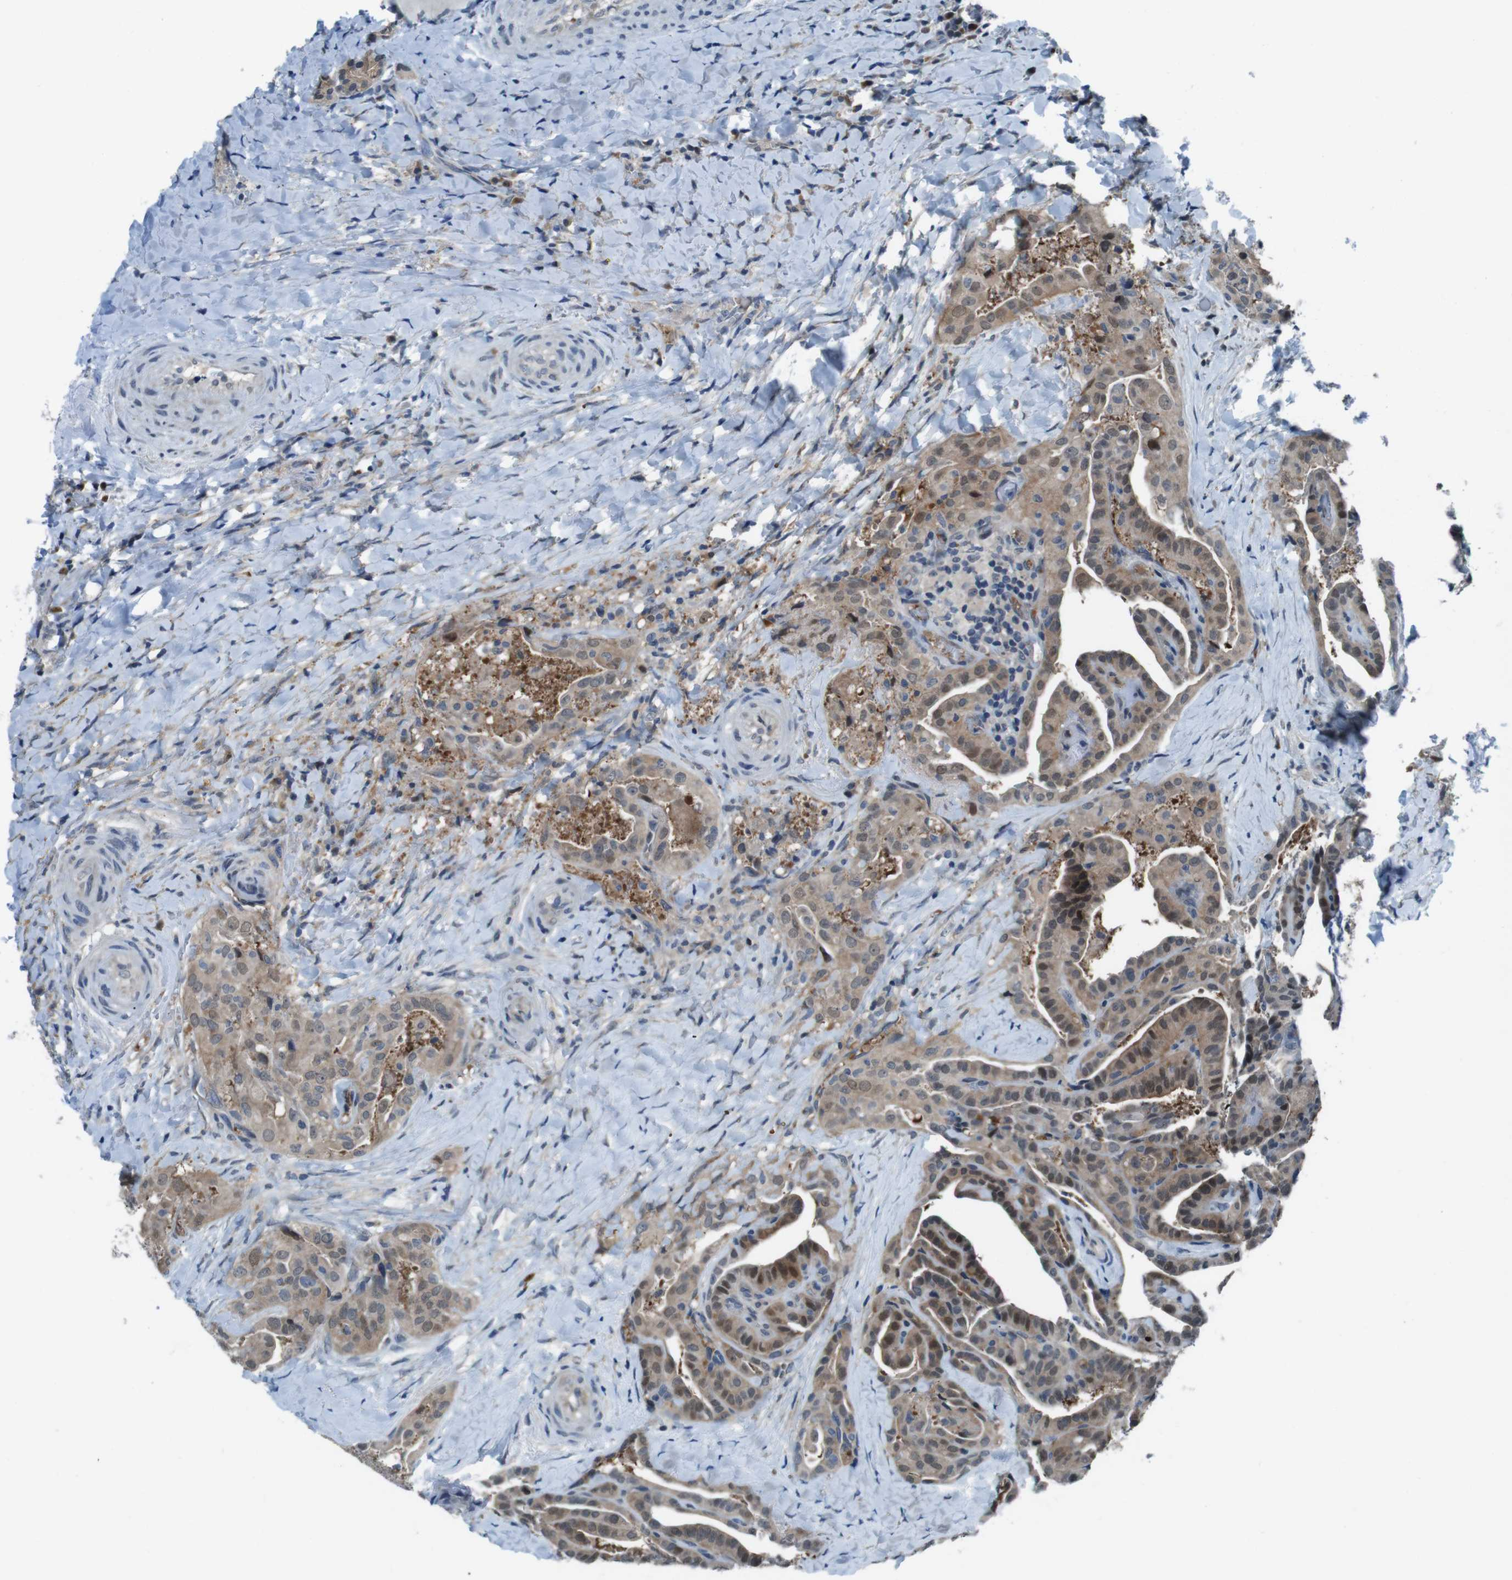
{"staining": {"intensity": "moderate", "quantity": ">75%", "location": "cytoplasmic/membranous,nuclear"}, "tissue": "thyroid cancer", "cell_type": "Tumor cells", "image_type": "cancer", "snomed": [{"axis": "morphology", "description": "Papillary adenocarcinoma, NOS"}, {"axis": "topography", "description": "Thyroid gland"}], "caption": "An immunohistochemistry (IHC) photomicrograph of neoplastic tissue is shown. Protein staining in brown labels moderate cytoplasmic/membranous and nuclear positivity in thyroid cancer (papillary adenocarcinoma) within tumor cells.", "gene": "LRP5", "patient": {"sex": "male", "age": 77}}